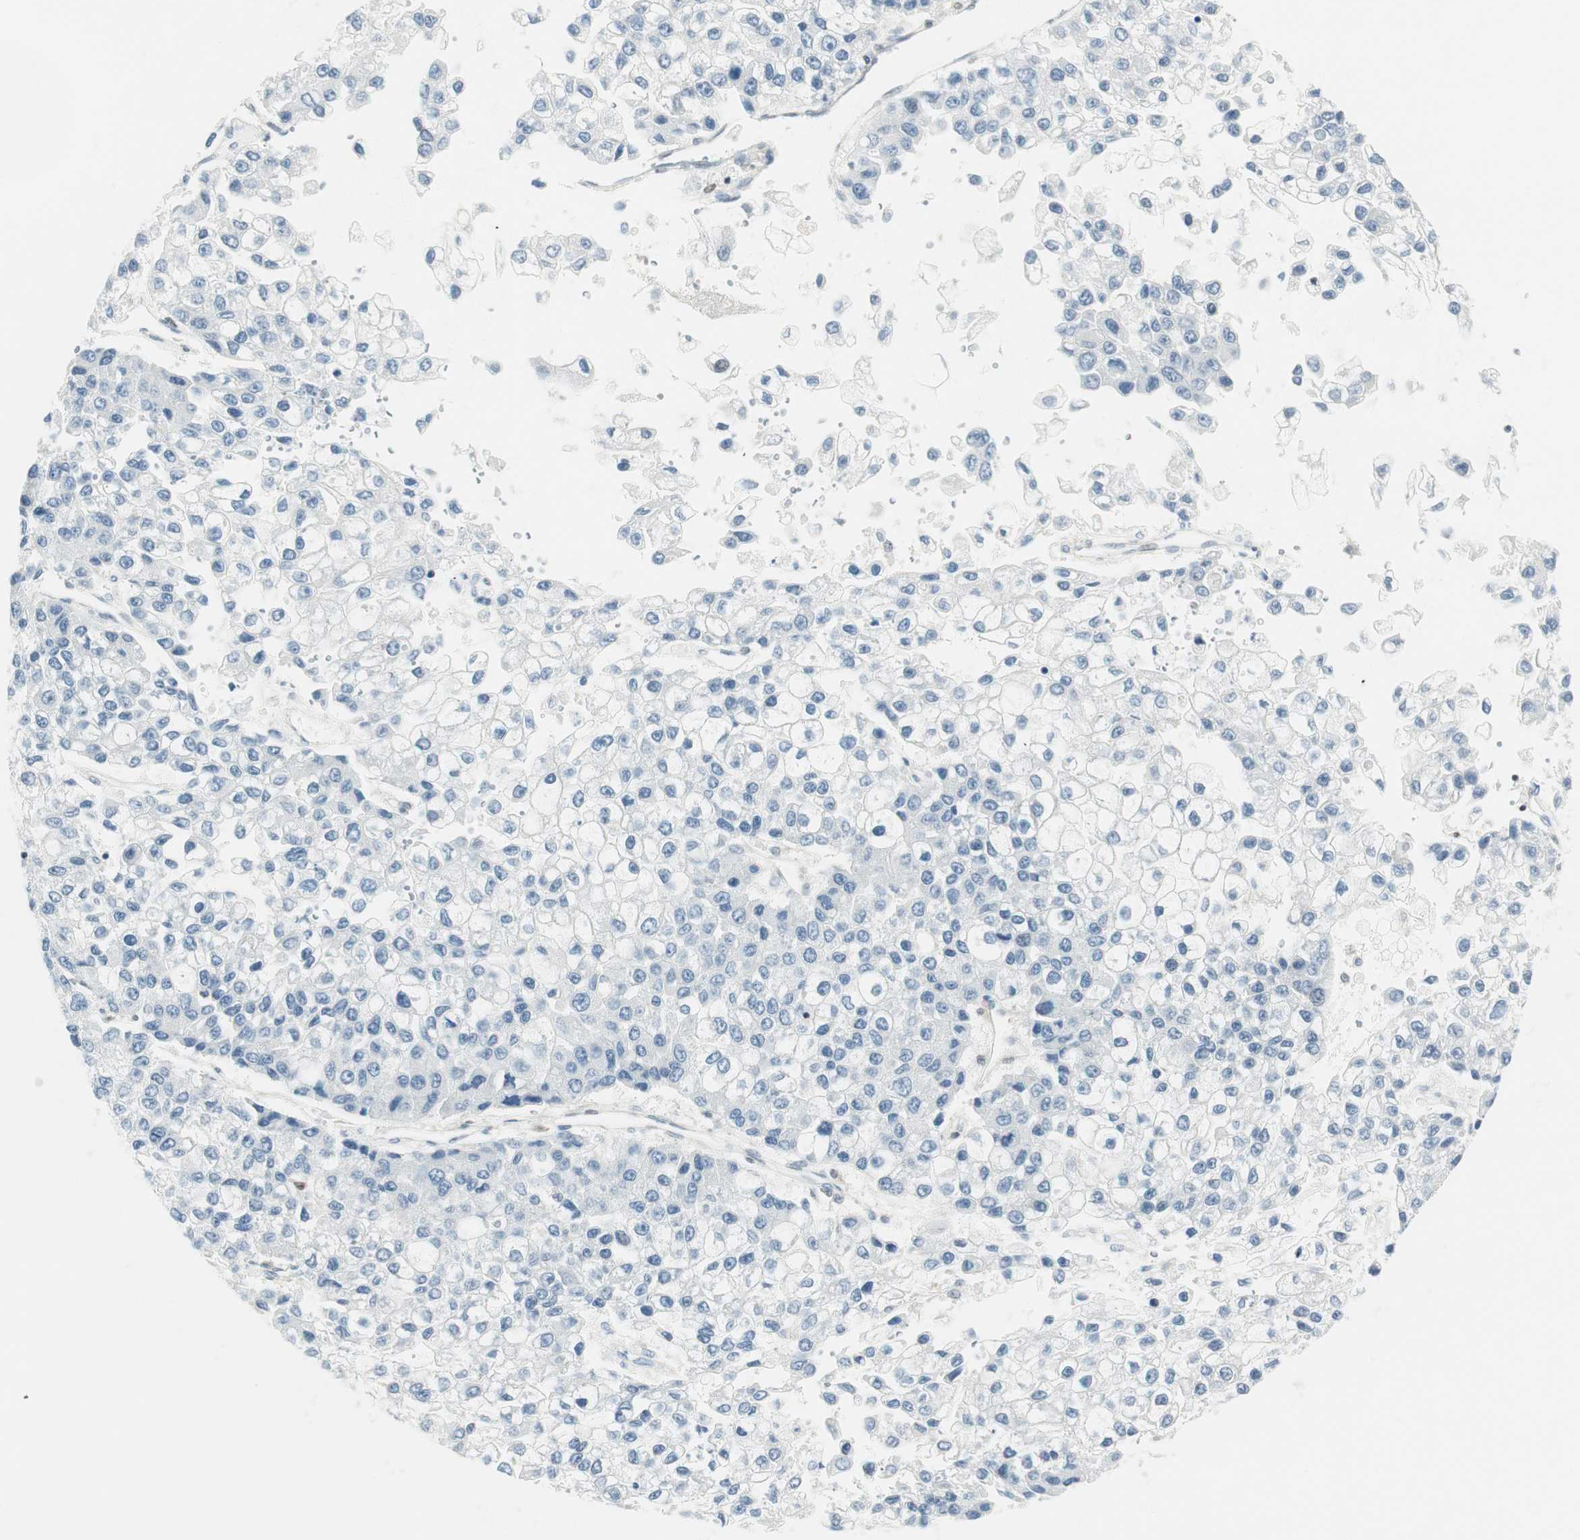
{"staining": {"intensity": "negative", "quantity": "none", "location": "none"}, "tissue": "liver cancer", "cell_type": "Tumor cells", "image_type": "cancer", "snomed": [{"axis": "morphology", "description": "Carcinoma, Hepatocellular, NOS"}, {"axis": "topography", "description": "Liver"}], "caption": "This photomicrograph is of liver cancer stained with immunohistochemistry (IHC) to label a protein in brown with the nuclei are counter-stained blue. There is no positivity in tumor cells. (Stains: DAB immunohistochemistry with hematoxylin counter stain, Microscopy: brightfield microscopy at high magnification).", "gene": "PPP1CA", "patient": {"sex": "female", "age": 66}}